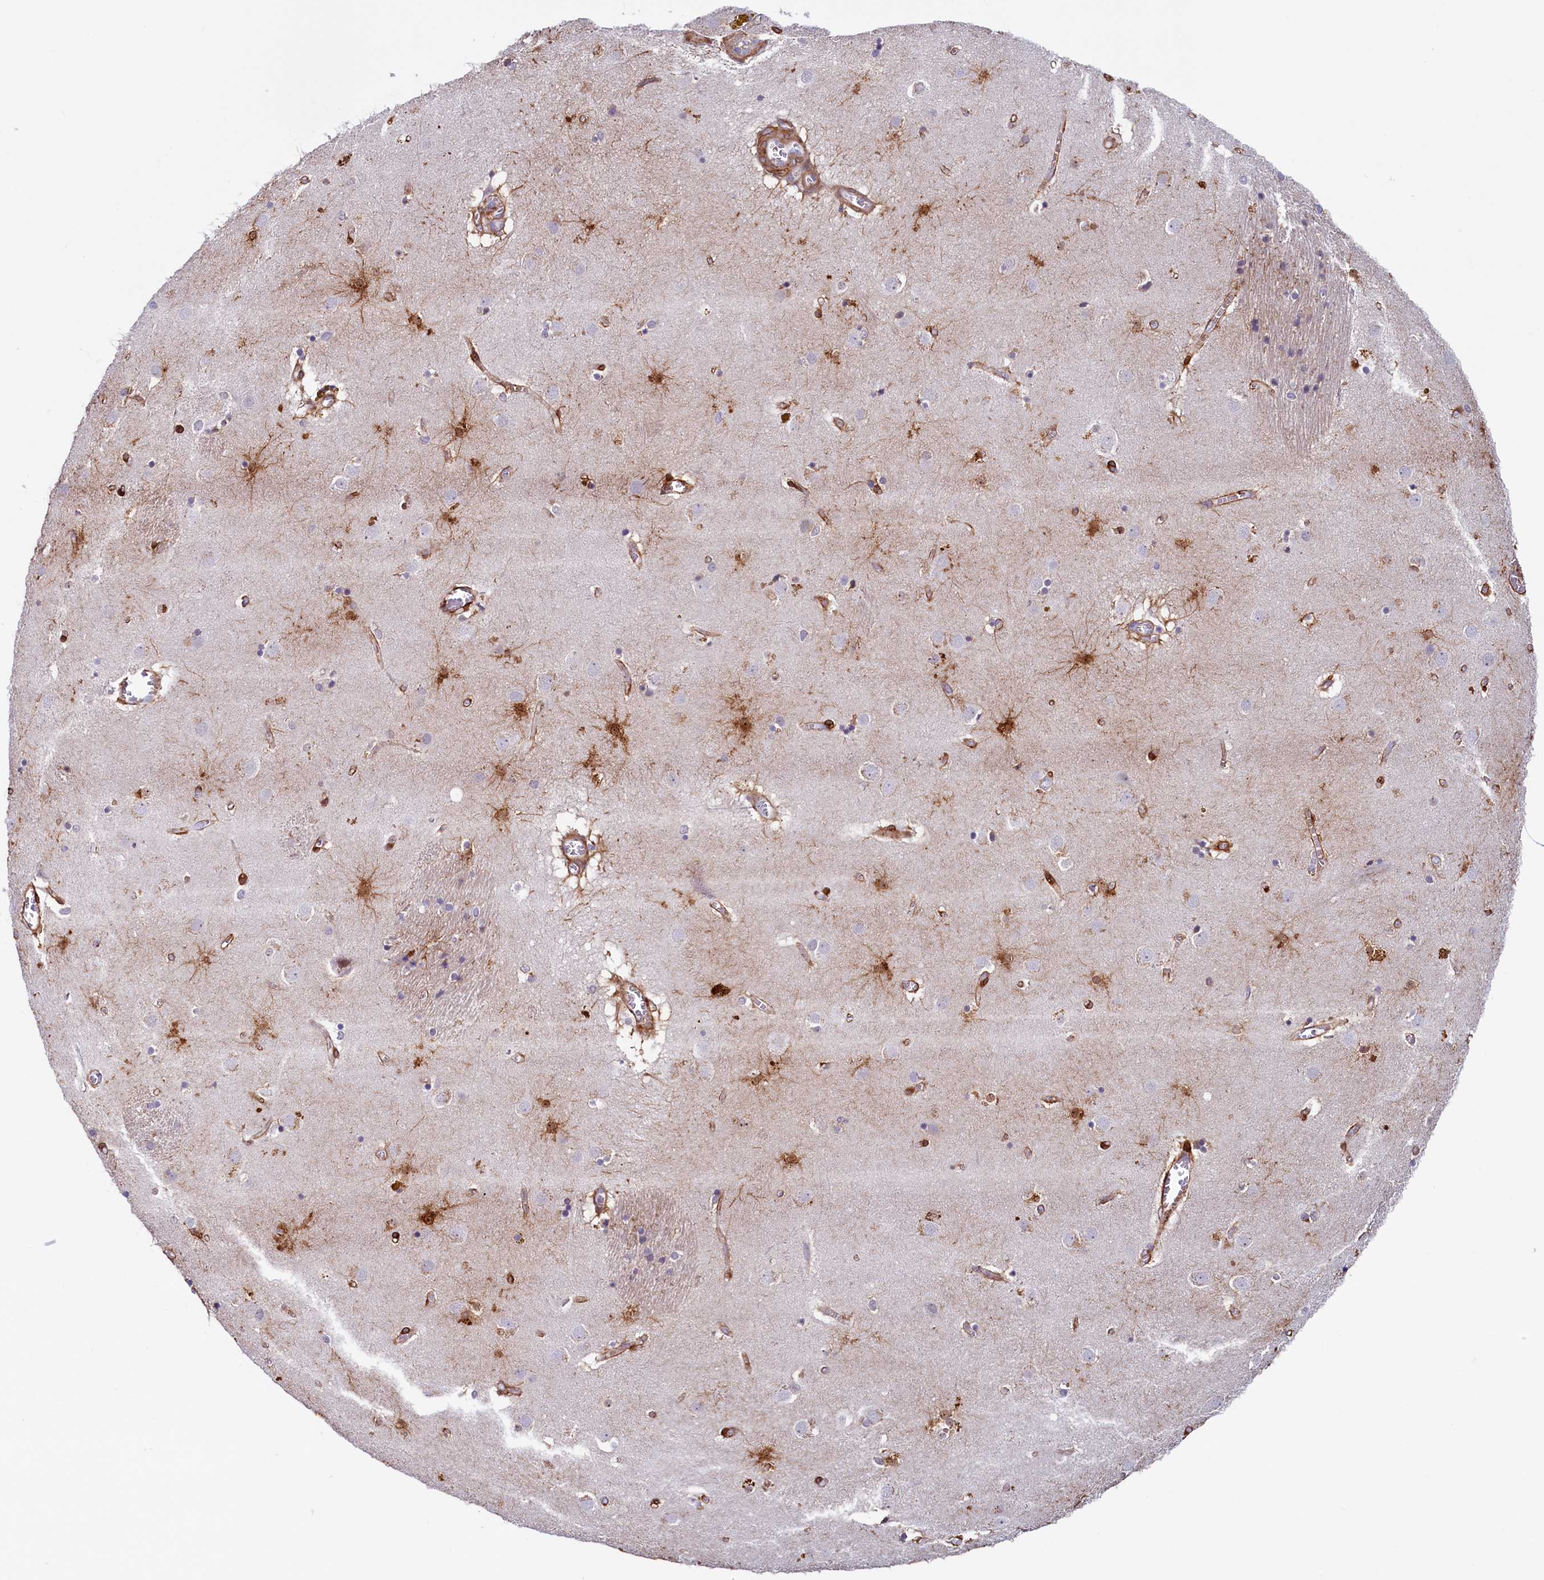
{"staining": {"intensity": "moderate", "quantity": "<25%", "location": "cytoplasmic/membranous,nuclear"}, "tissue": "caudate", "cell_type": "Glial cells", "image_type": "normal", "snomed": [{"axis": "morphology", "description": "Normal tissue, NOS"}, {"axis": "topography", "description": "Lateral ventricle wall"}], "caption": "Moderate cytoplasmic/membranous,nuclear positivity for a protein is appreciated in about <25% of glial cells of benign caudate using immunohistochemistry (IHC).", "gene": "PACSIN3", "patient": {"sex": "male", "age": 70}}